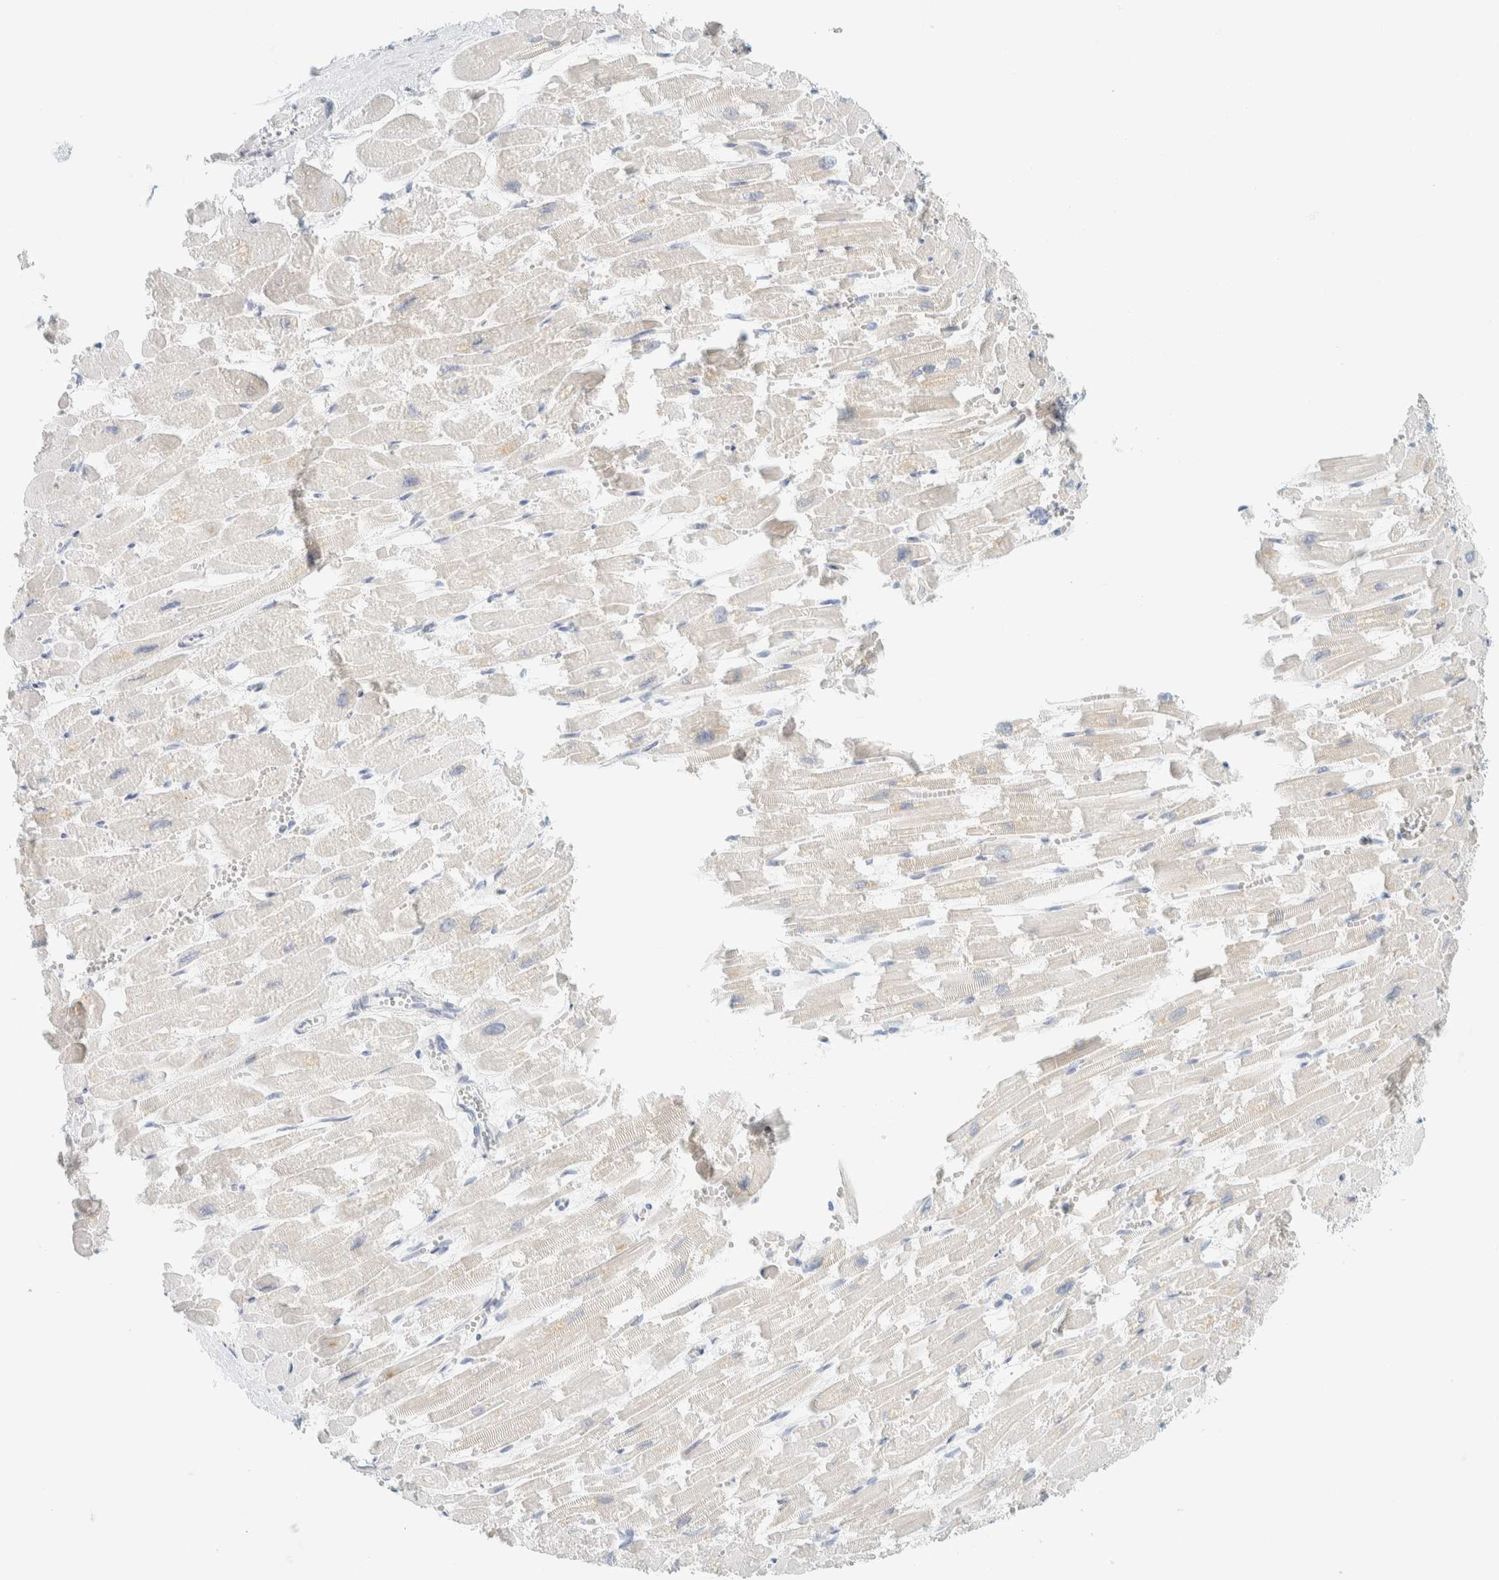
{"staining": {"intensity": "negative", "quantity": "none", "location": "none"}, "tissue": "heart muscle", "cell_type": "Cardiomyocytes", "image_type": "normal", "snomed": [{"axis": "morphology", "description": "Normal tissue, NOS"}, {"axis": "topography", "description": "Heart"}], "caption": "An image of human heart muscle is negative for staining in cardiomyocytes. Nuclei are stained in blue.", "gene": "AARSD1", "patient": {"sex": "male", "age": 54}}